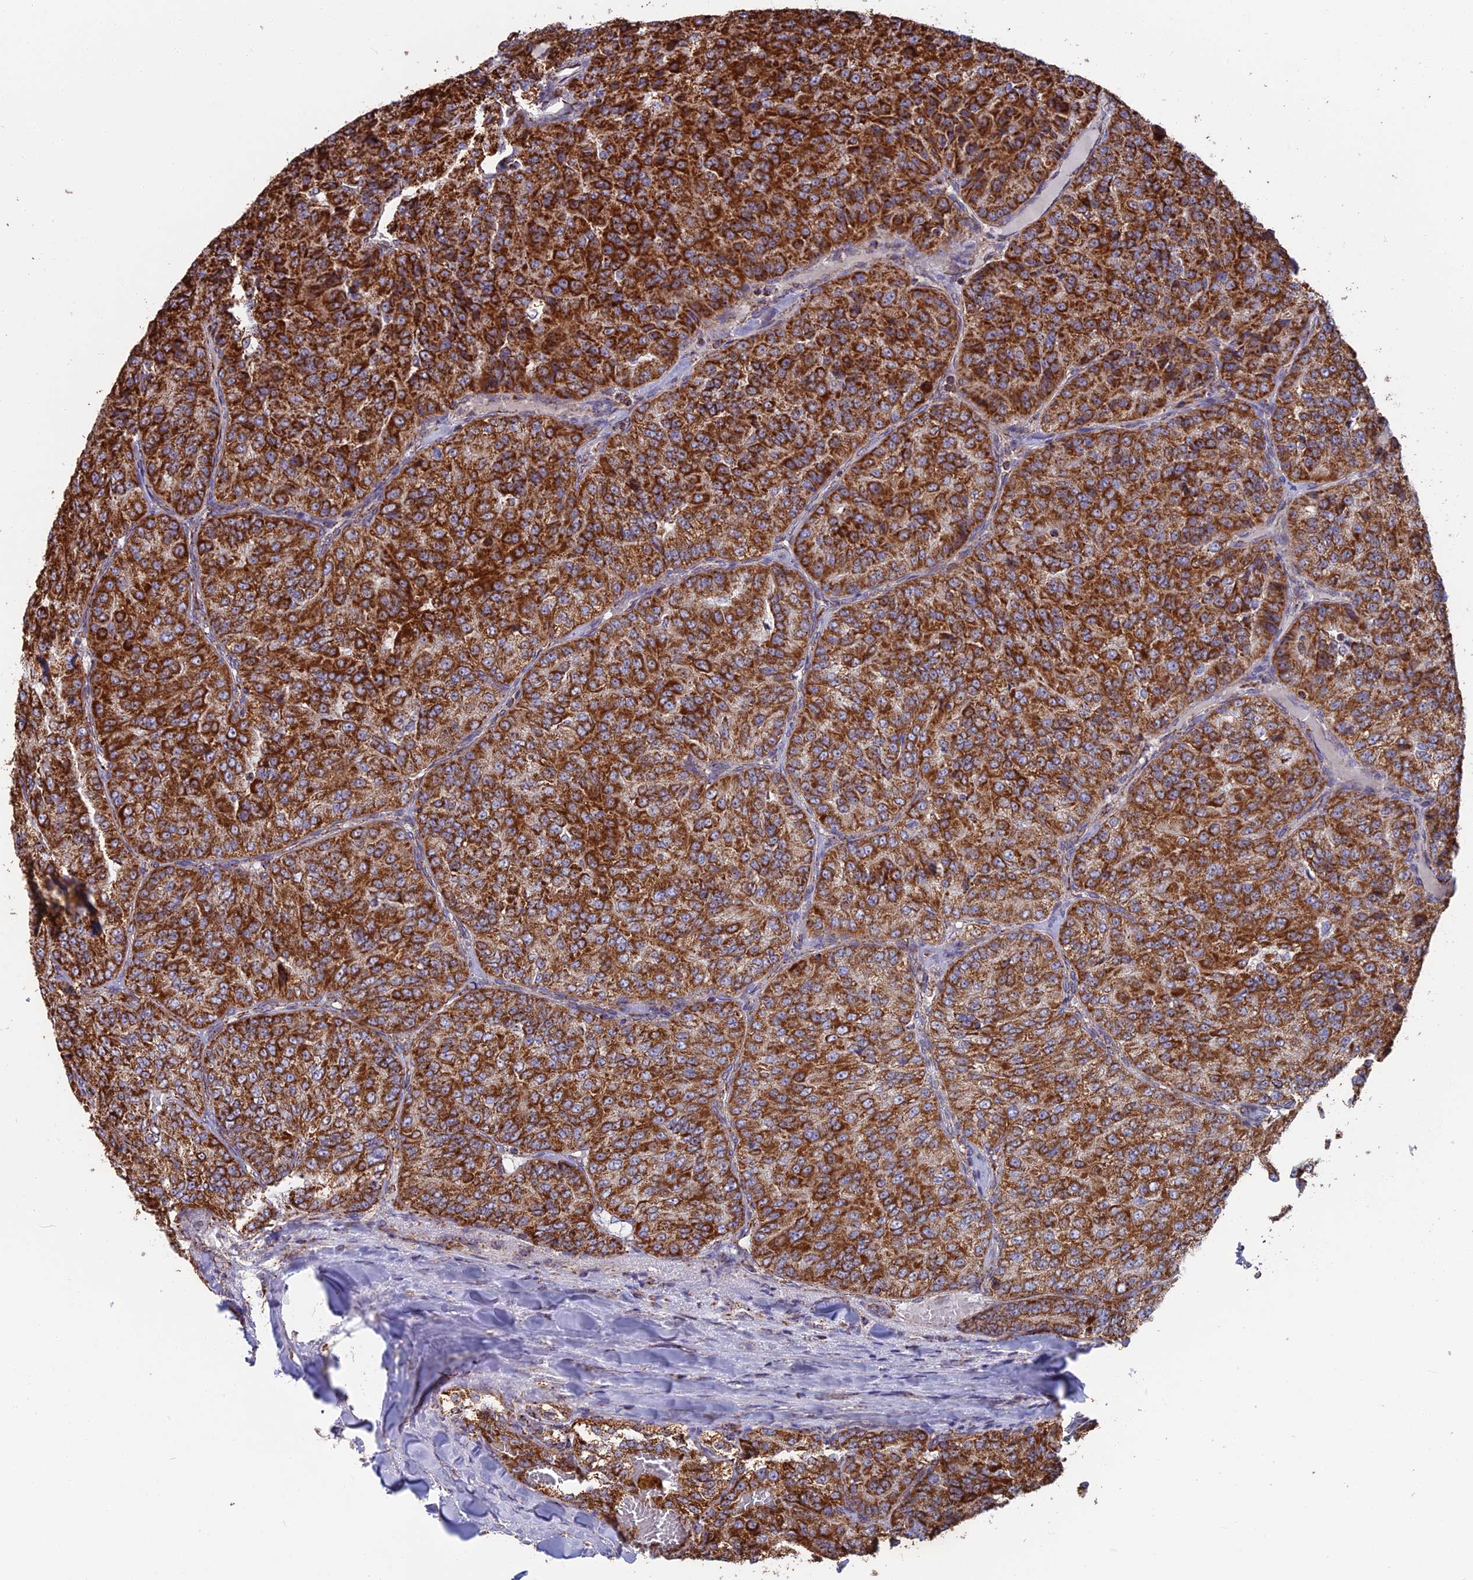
{"staining": {"intensity": "strong", "quantity": ">75%", "location": "cytoplasmic/membranous"}, "tissue": "renal cancer", "cell_type": "Tumor cells", "image_type": "cancer", "snomed": [{"axis": "morphology", "description": "Adenocarcinoma, NOS"}, {"axis": "topography", "description": "Kidney"}], "caption": "Tumor cells demonstrate strong cytoplasmic/membranous staining in about >75% of cells in renal cancer. (IHC, brightfield microscopy, high magnification).", "gene": "CS", "patient": {"sex": "female", "age": 63}}